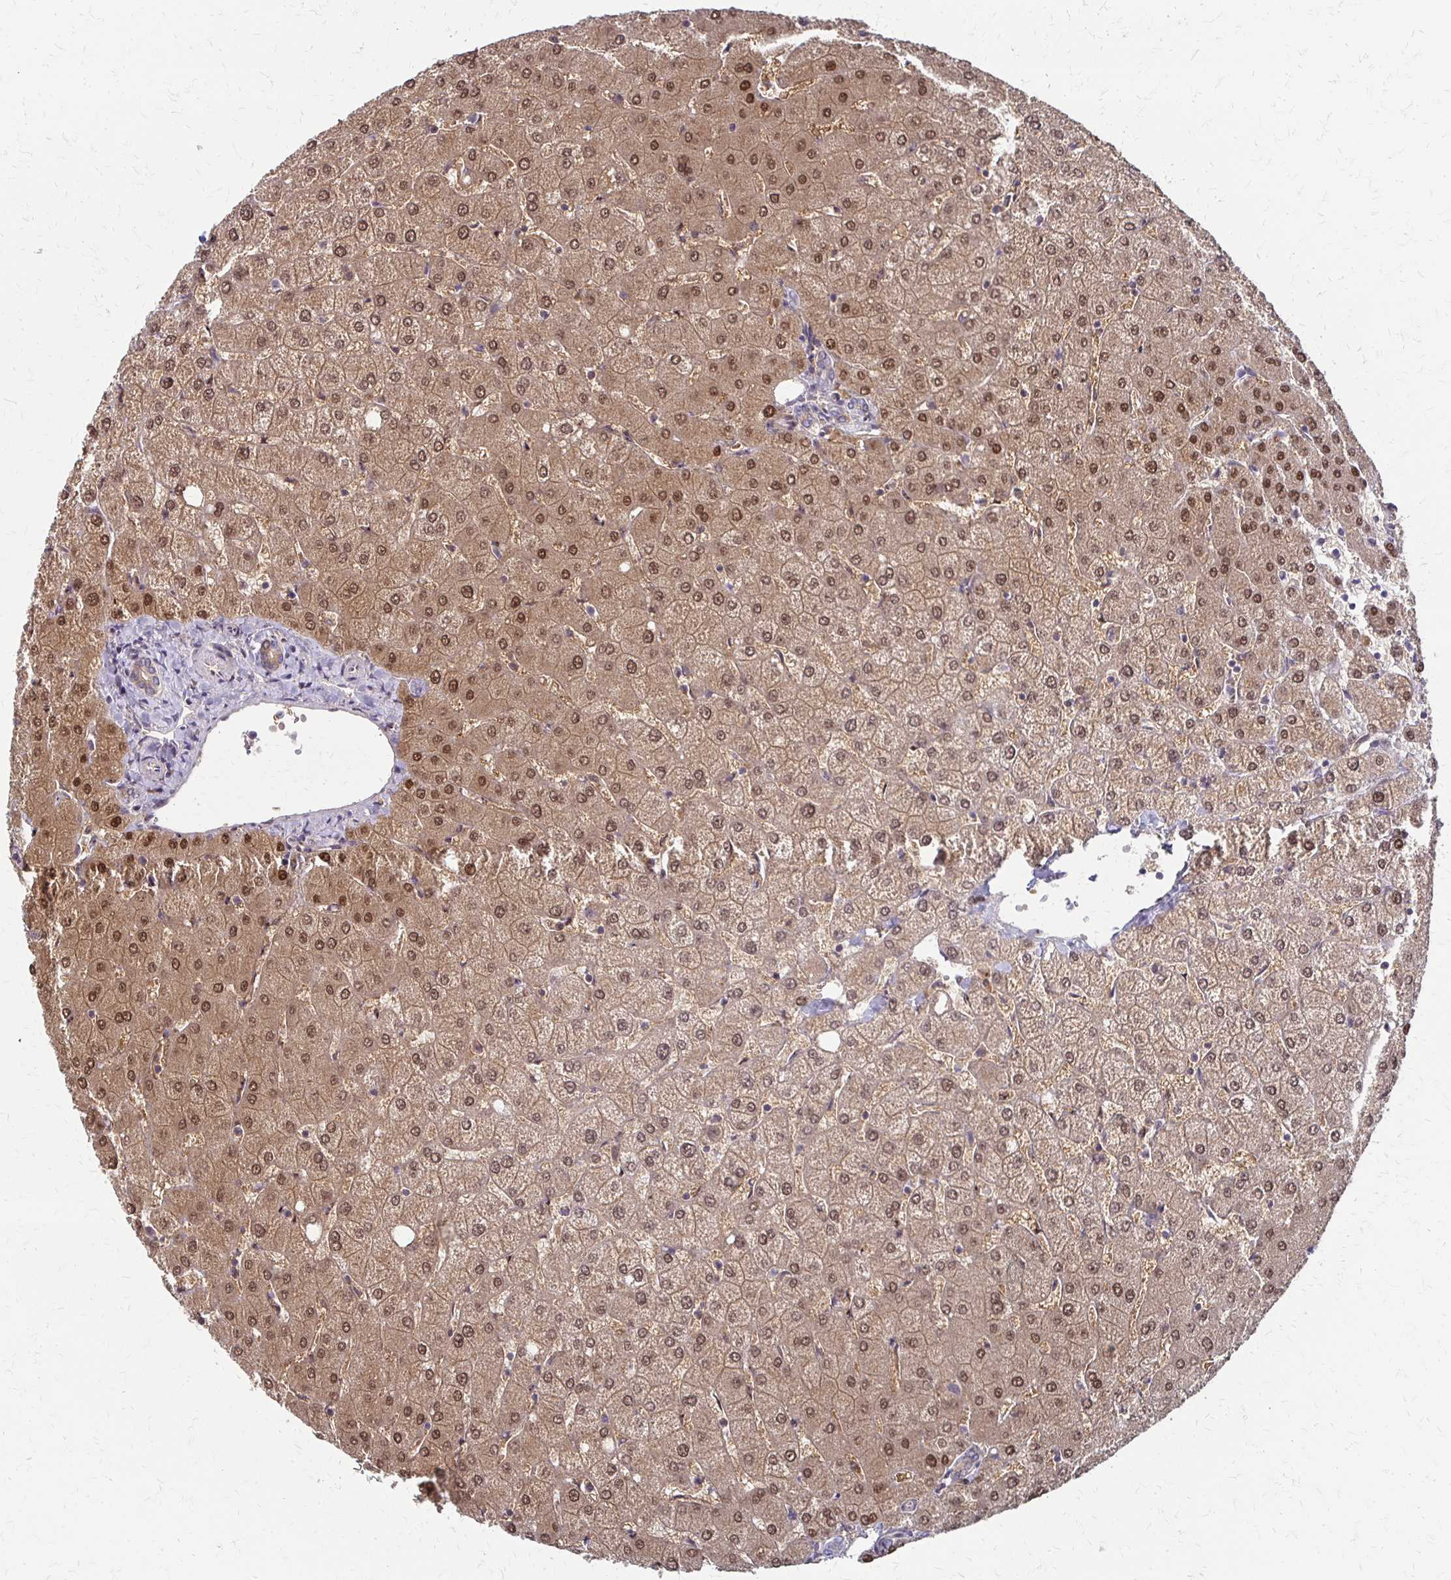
{"staining": {"intensity": "weak", "quantity": ">75%", "location": "cytoplasmic/membranous"}, "tissue": "liver", "cell_type": "Cholangiocytes", "image_type": "normal", "snomed": [{"axis": "morphology", "description": "Normal tissue, NOS"}, {"axis": "topography", "description": "Liver"}], "caption": "Human liver stained with a brown dye exhibits weak cytoplasmic/membranous positive expression in approximately >75% of cholangiocytes.", "gene": "CFL2", "patient": {"sex": "female", "age": 54}}